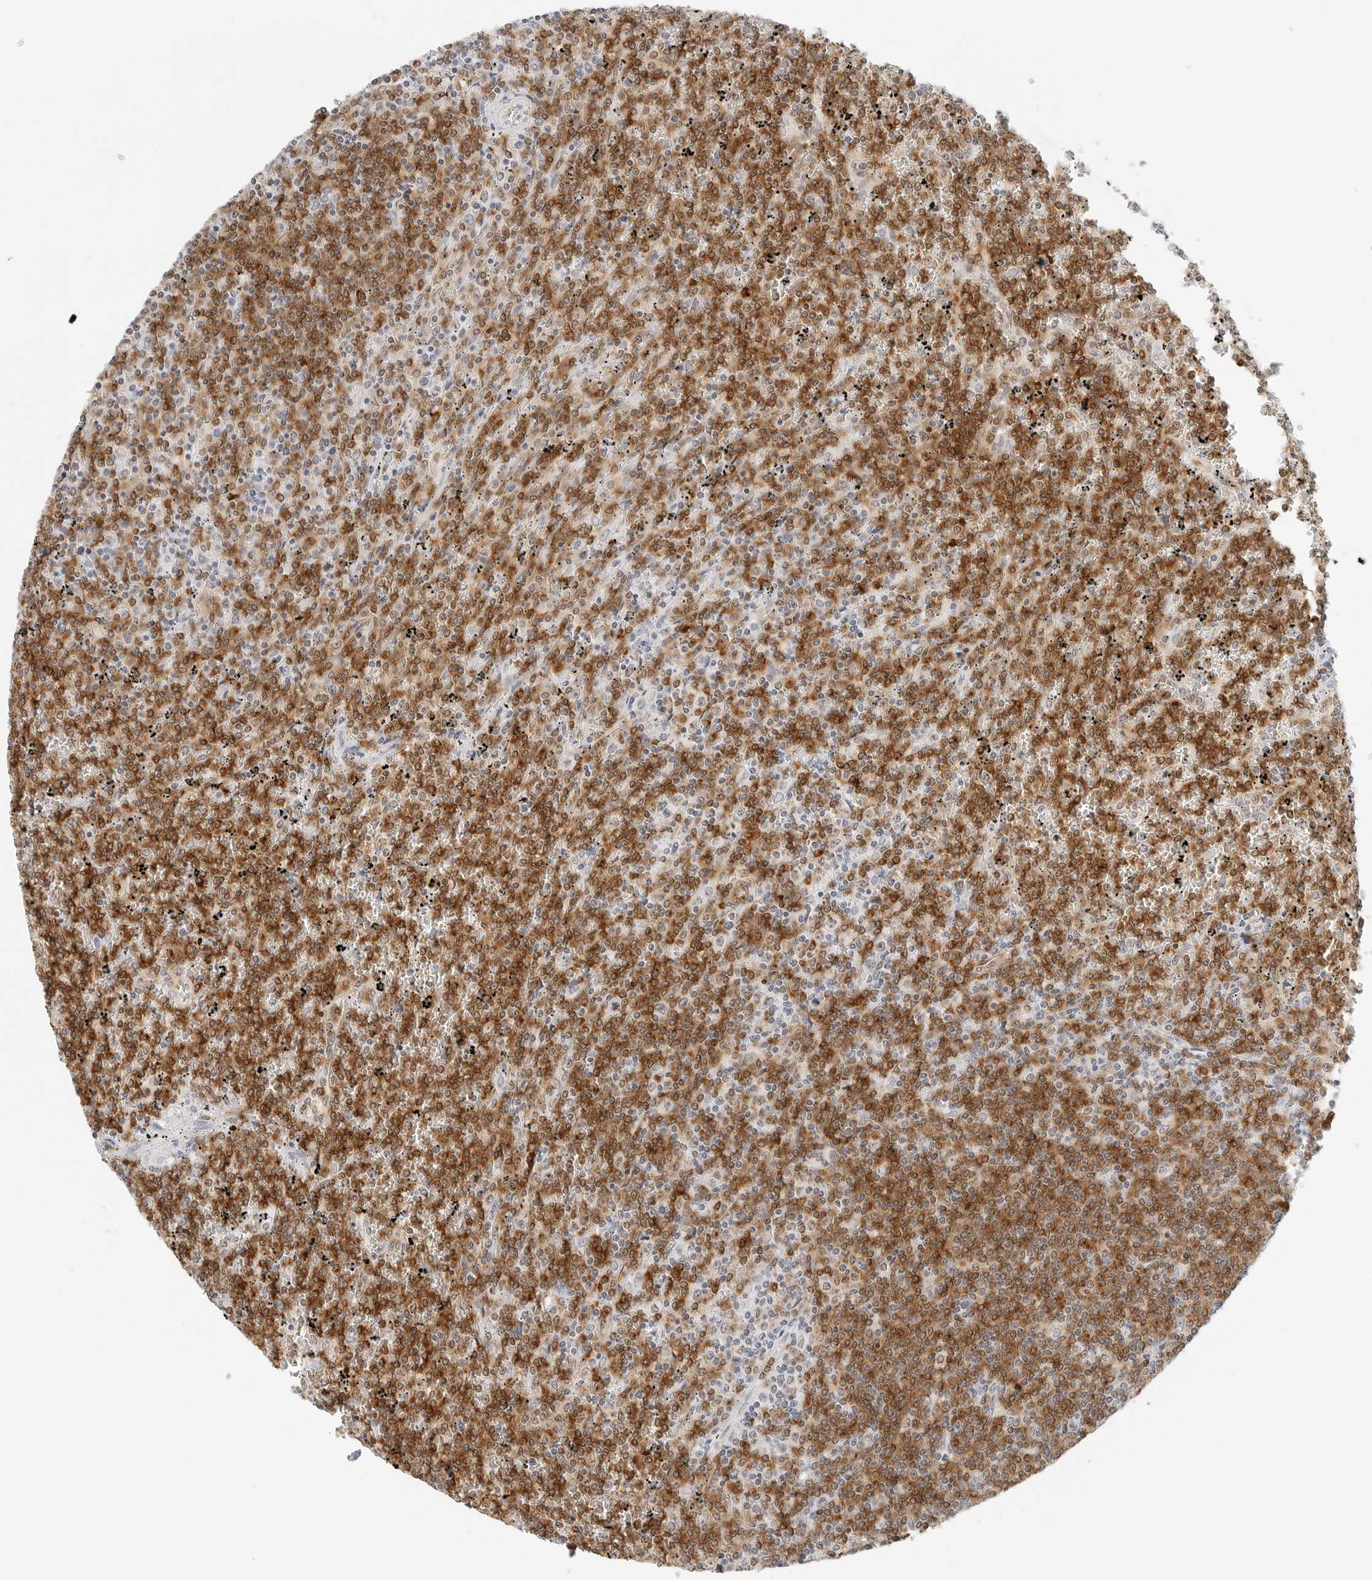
{"staining": {"intensity": "strong", "quantity": ">75%", "location": "cytoplasmic/membranous"}, "tissue": "lymphoma", "cell_type": "Tumor cells", "image_type": "cancer", "snomed": [{"axis": "morphology", "description": "Malignant lymphoma, non-Hodgkin's type, Low grade"}, {"axis": "topography", "description": "Spleen"}], "caption": "DAB (3,3'-diaminobenzidine) immunohistochemical staining of malignant lymphoma, non-Hodgkin's type (low-grade) exhibits strong cytoplasmic/membranous protein expression in approximately >75% of tumor cells. The protein is shown in brown color, while the nuclei are stained blue.", "gene": "CD22", "patient": {"sex": "female", "age": 19}}